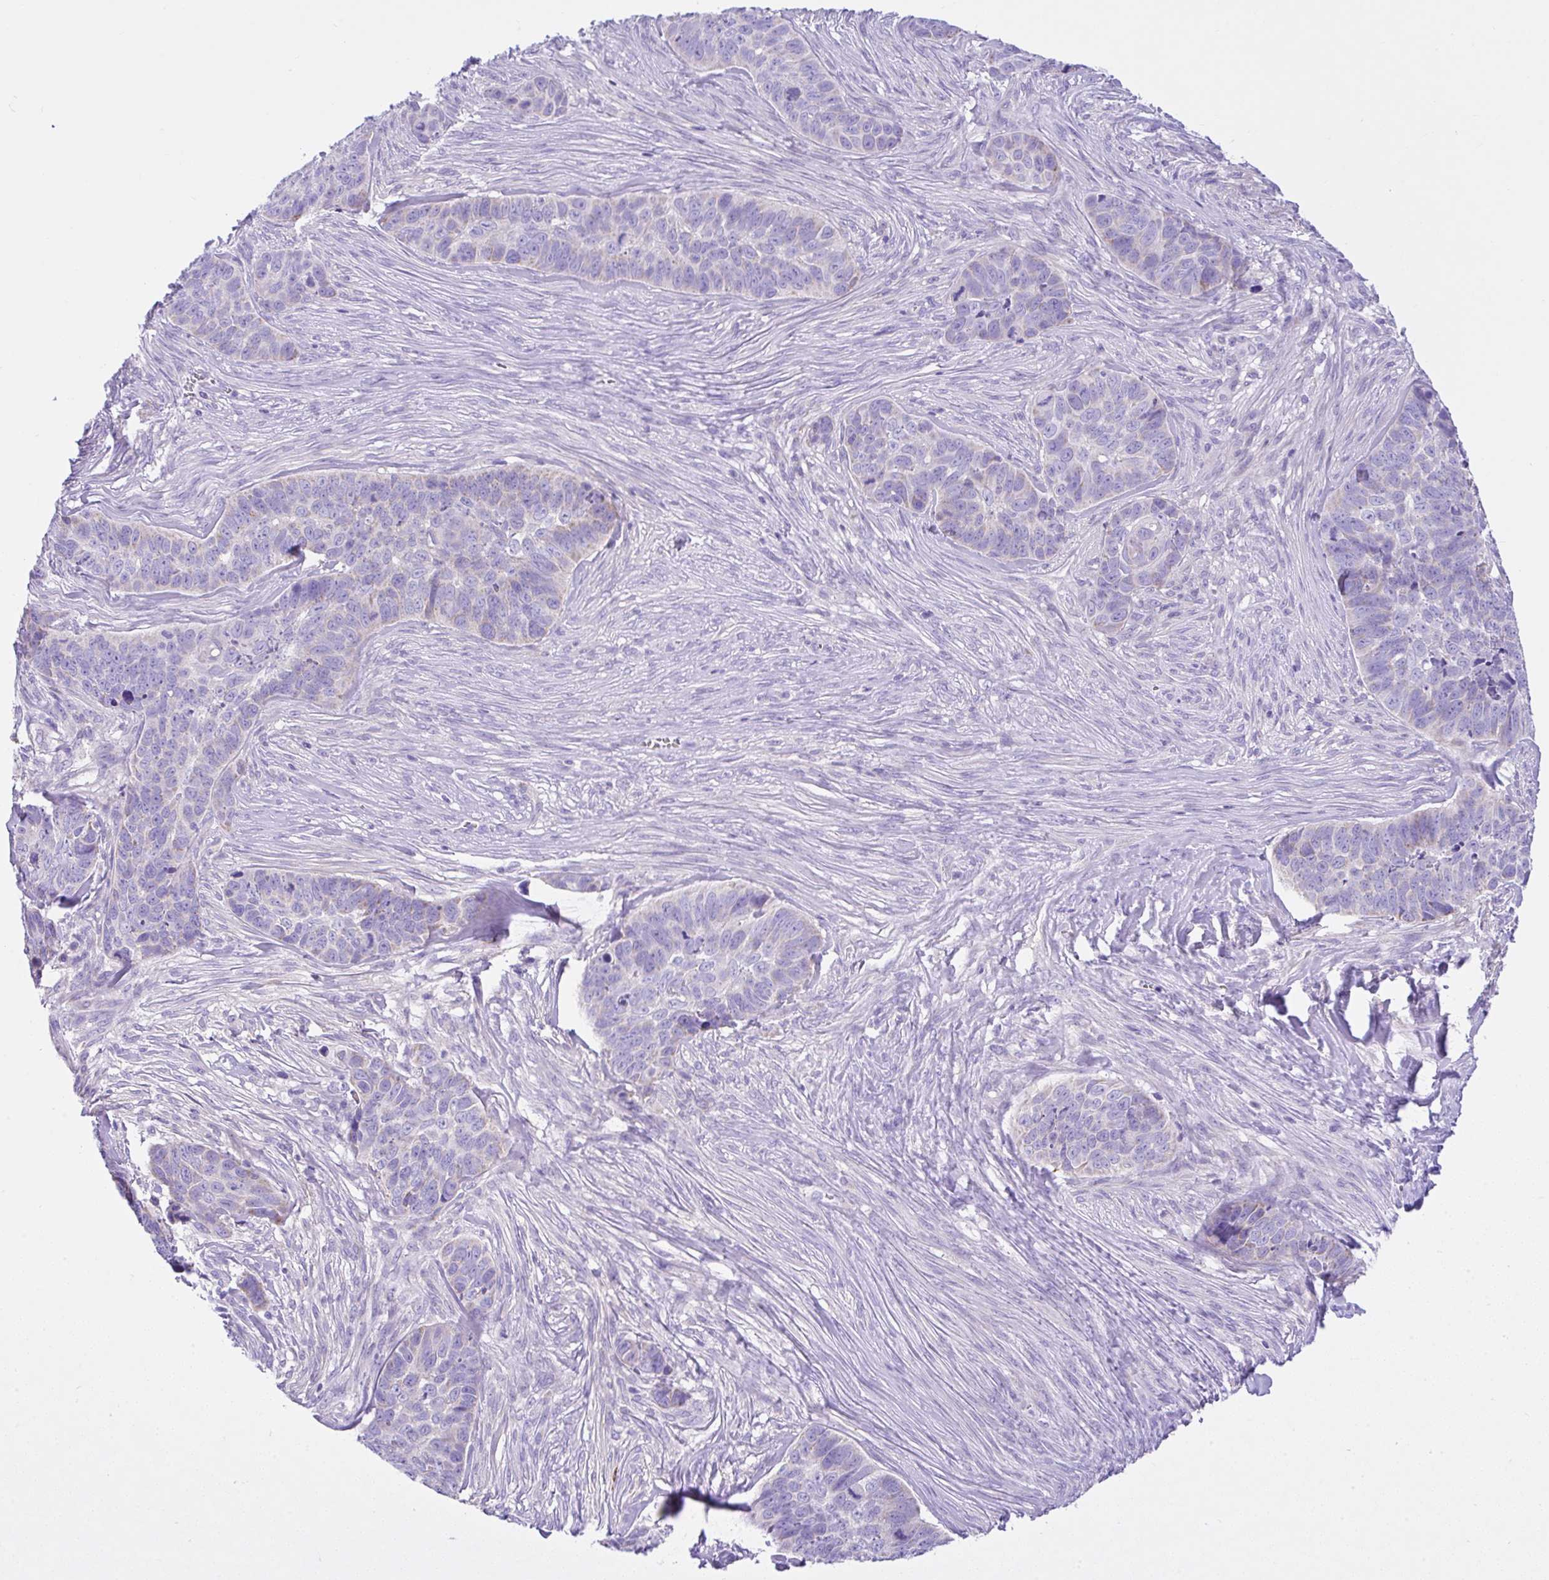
{"staining": {"intensity": "negative", "quantity": "none", "location": "none"}, "tissue": "skin cancer", "cell_type": "Tumor cells", "image_type": "cancer", "snomed": [{"axis": "morphology", "description": "Basal cell carcinoma"}, {"axis": "topography", "description": "Skin"}], "caption": "Tumor cells are negative for brown protein staining in skin cancer.", "gene": "SLC13A1", "patient": {"sex": "female", "age": 82}}